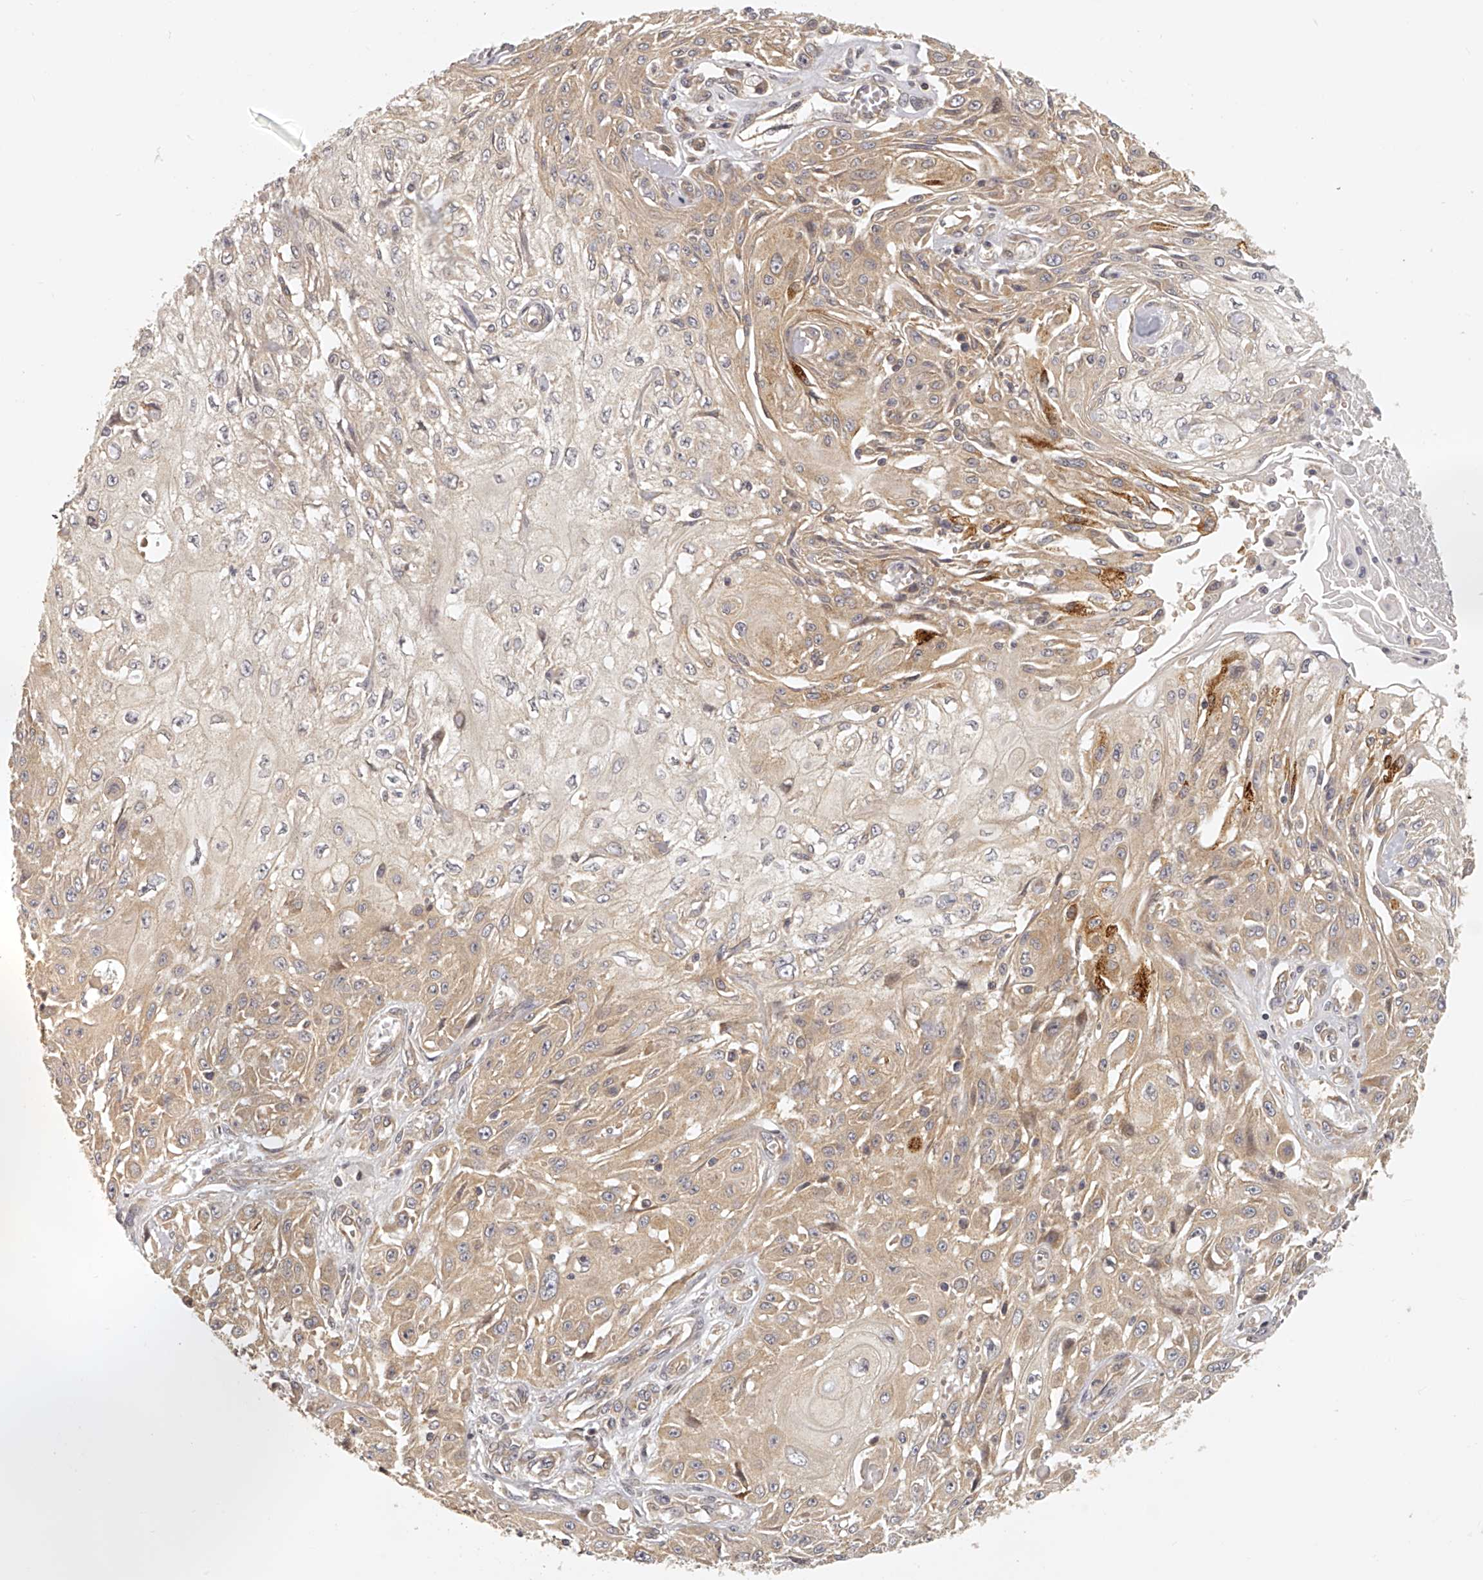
{"staining": {"intensity": "weak", "quantity": ">75%", "location": "cytoplasmic/membranous"}, "tissue": "skin cancer", "cell_type": "Tumor cells", "image_type": "cancer", "snomed": [{"axis": "morphology", "description": "Squamous cell carcinoma, NOS"}, {"axis": "morphology", "description": "Squamous cell carcinoma, metastatic, NOS"}, {"axis": "topography", "description": "Skin"}, {"axis": "topography", "description": "Lymph node"}], "caption": "Weak cytoplasmic/membranous expression for a protein is present in approximately >75% of tumor cells of skin cancer using immunohistochemistry (IHC).", "gene": "EIF3I", "patient": {"sex": "male", "age": 75}}